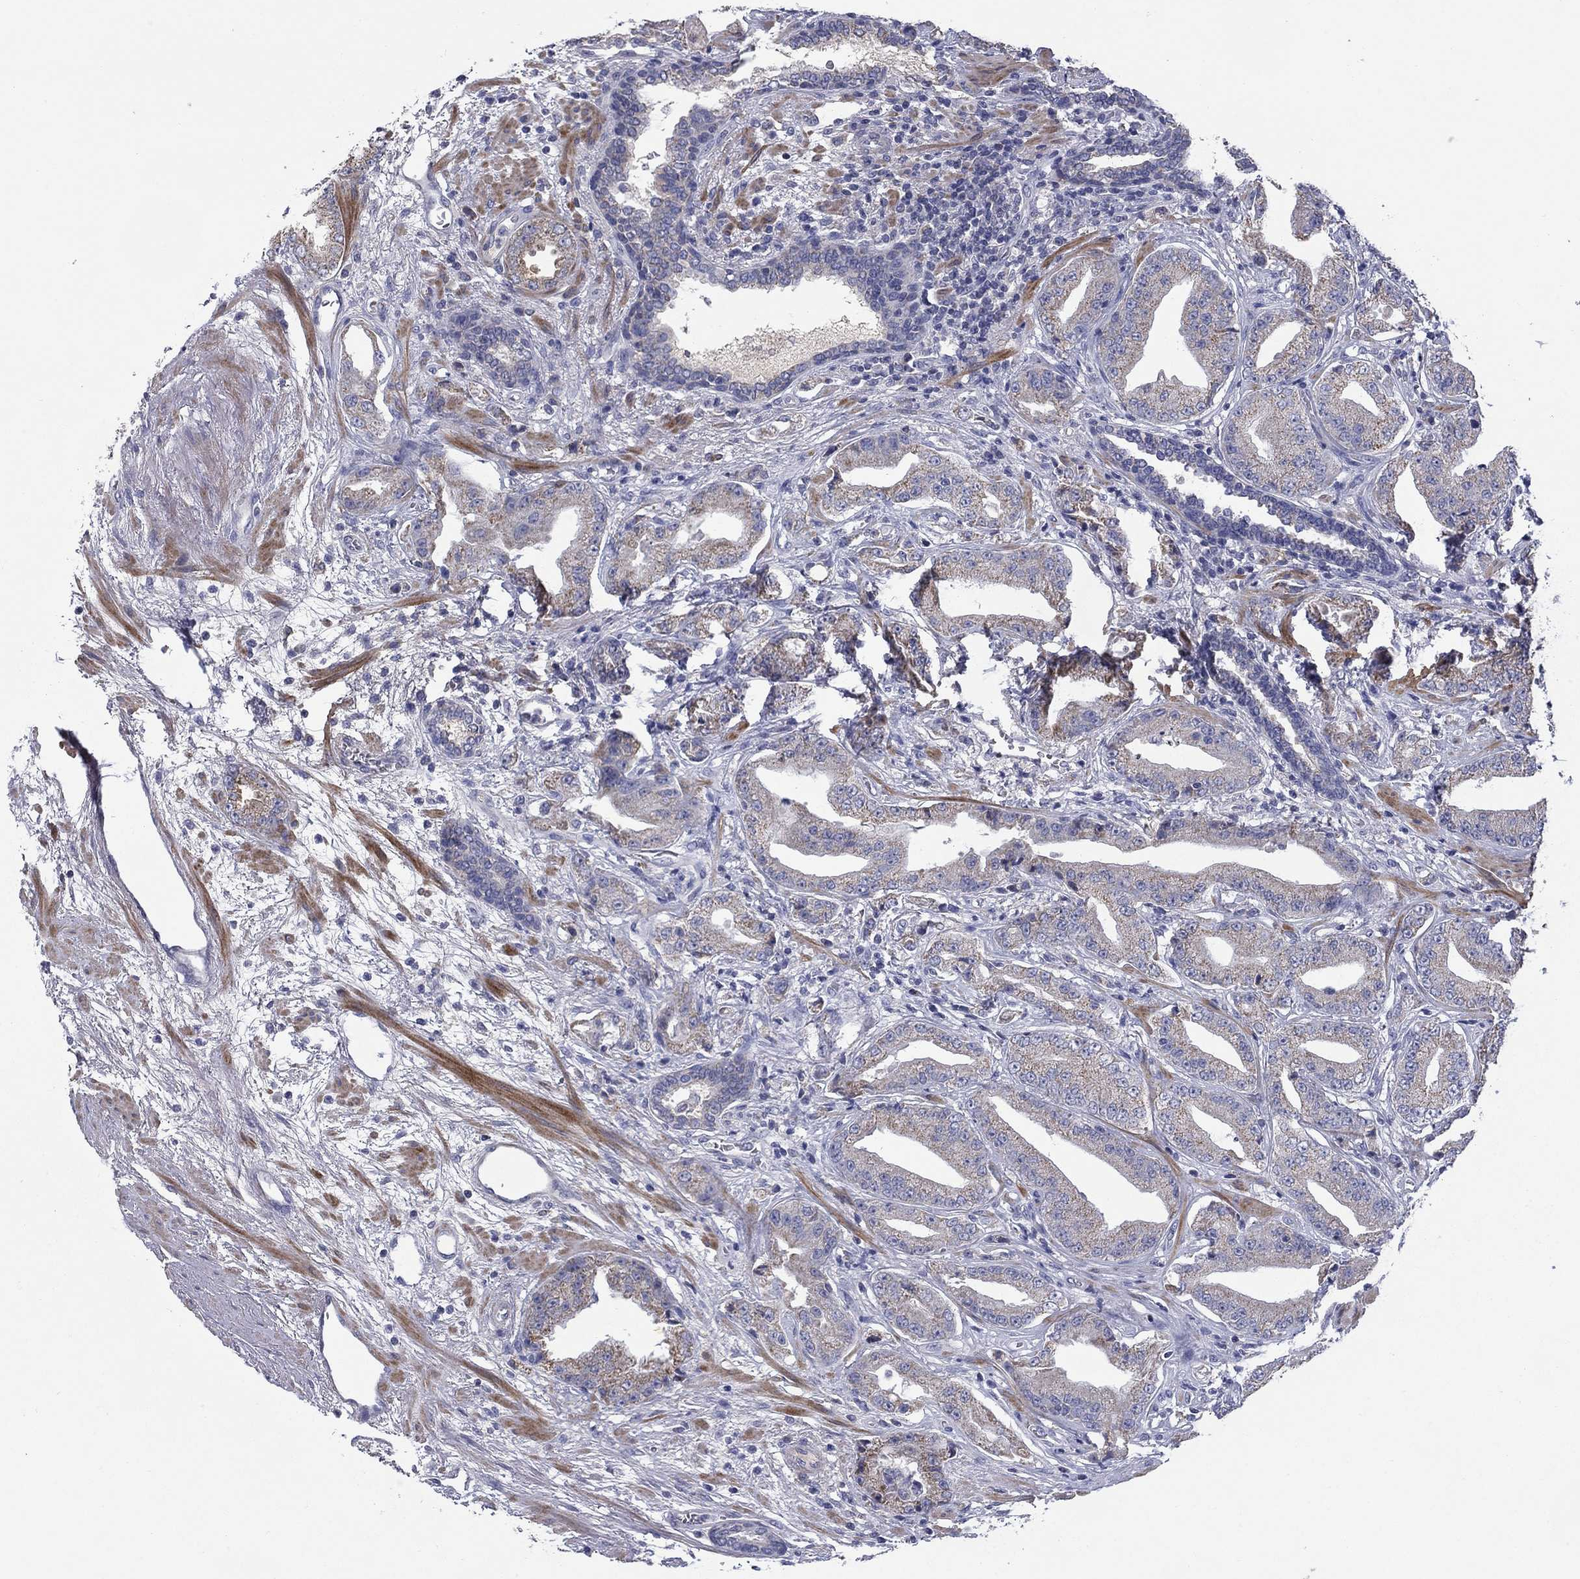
{"staining": {"intensity": "moderate", "quantity": "<25%", "location": "cytoplasmic/membranous"}, "tissue": "prostate cancer", "cell_type": "Tumor cells", "image_type": "cancer", "snomed": [{"axis": "morphology", "description": "Adenocarcinoma, Low grade"}, {"axis": "topography", "description": "Prostate"}], "caption": "There is low levels of moderate cytoplasmic/membranous staining in tumor cells of prostate low-grade adenocarcinoma, as demonstrated by immunohistochemical staining (brown color).", "gene": "FRK", "patient": {"sex": "male", "age": 62}}